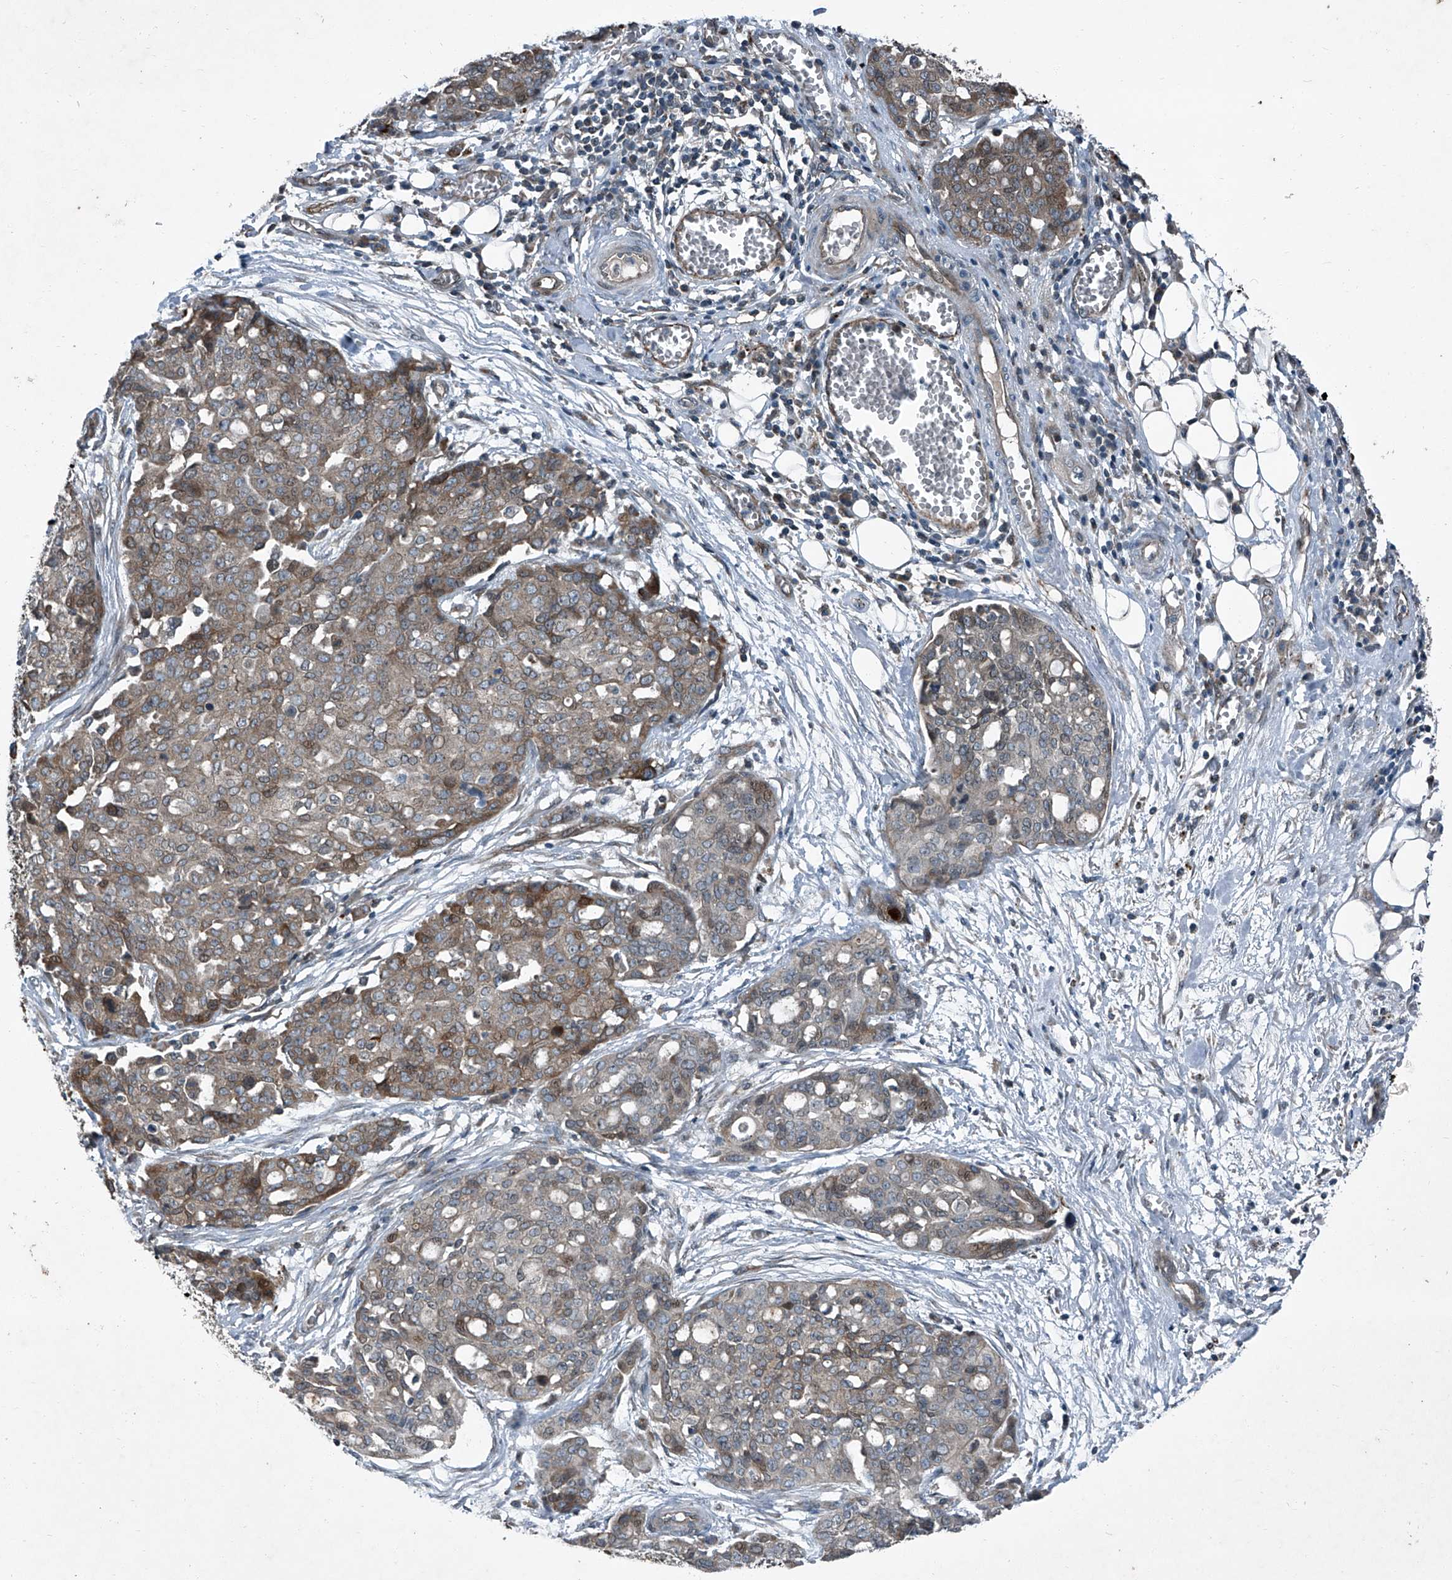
{"staining": {"intensity": "weak", "quantity": "25%-75%", "location": "cytoplasmic/membranous,nuclear"}, "tissue": "ovarian cancer", "cell_type": "Tumor cells", "image_type": "cancer", "snomed": [{"axis": "morphology", "description": "Cystadenocarcinoma, serous, NOS"}, {"axis": "topography", "description": "Soft tissue"}, {"axis": "topography", "description": "Ovary"}], "caption": "Ovarian cancer tissue reveals weak cytoplasmic/membranous and nuclear positivity in about 25%-75% of tumor cells", "gene": "SENP2", "patient": {"sex": "female", "age": 57}}